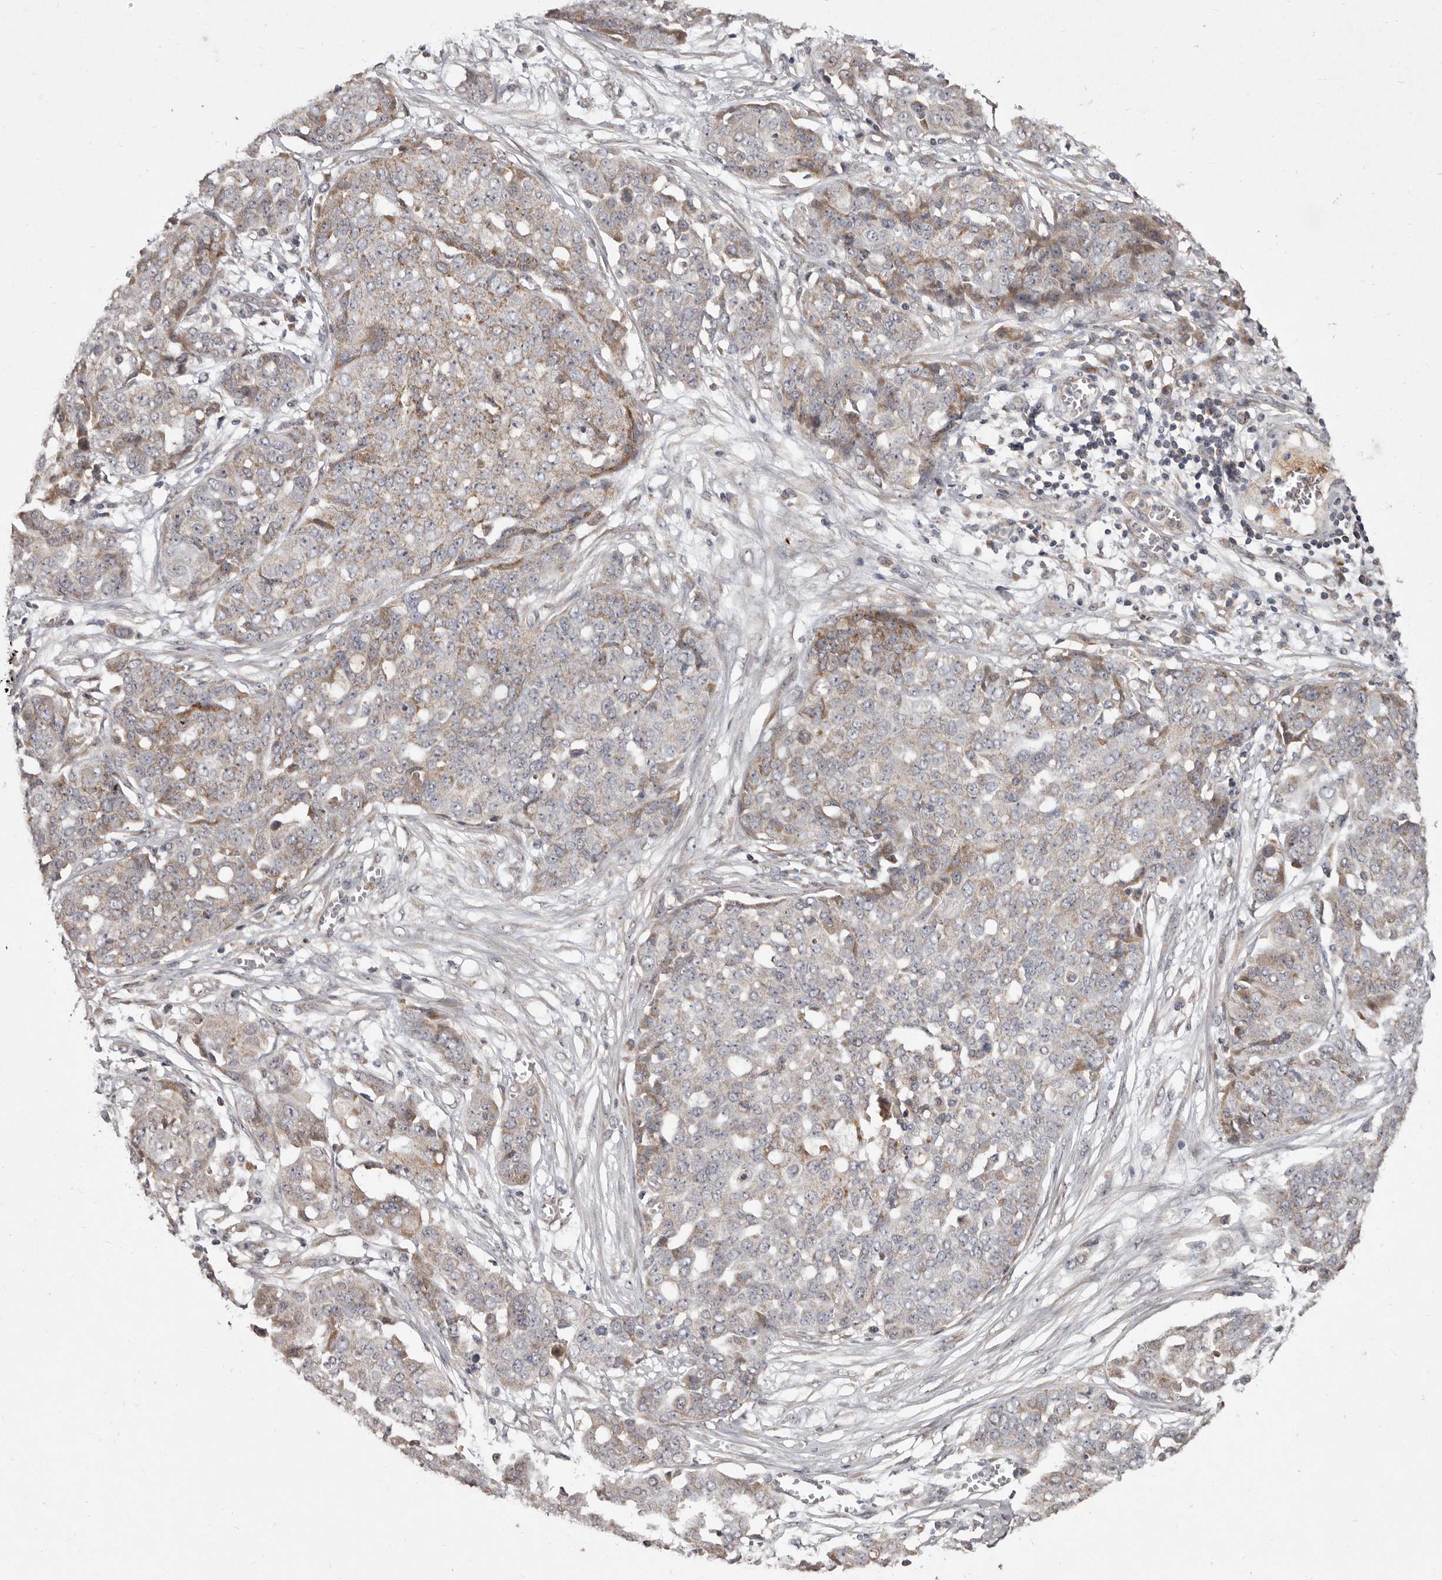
{"staining": {"intensity": "moderate", "quantity": "<25%", "location": "cytoplasmic/membranous"}, "tissue": "ovarian cancer", "cell_type": "Tumor cells", "image_type": "cancer", "snomed": [{"axis": "morphology", "description": "Cystadenocarcinoma, serous, NOS"}, {"axis": "topography", "description": "Soft tissue"}, {"axis": "topography", "description": "Ovary"}], "caption": "A brown stain shows moderate cytoplasmic/membranous staining of a protein in ovarian cancer (serous cystadenocarcinoma) tumor cells.", "gene": "FLAD1", "patient": {"sex": "female", "age": 57}}